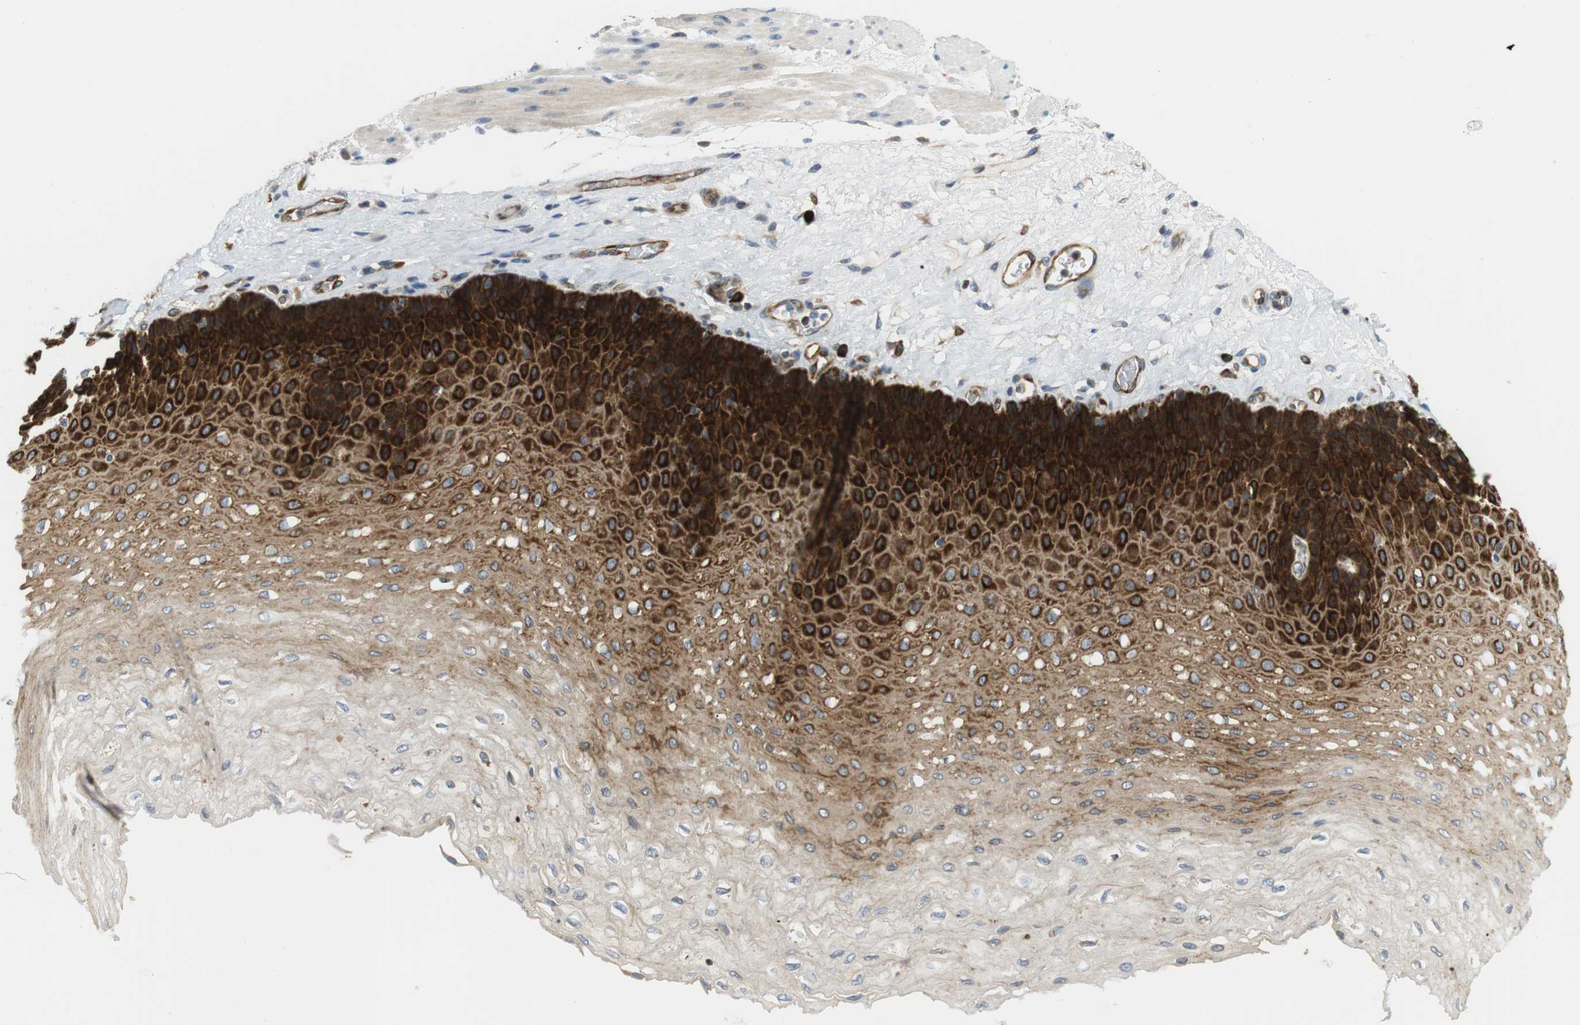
{"staining": {"intensity": "strong", "quantity": ">75%", "location": "cytoplasmic/membranous"}, "tissue": "esophagus", "cell_type": "Squamous epithelial cells", "image_type": "normal", "snomed": [{"axis": "morphology", "description": "Normal tissue, NOS"}, {"axis": "topography", "description": "Esophagus"}], "caption": "There is high levels of strong cytoplasmic/membranous expression in squamous epithelial cells of unremarkable esophagus, as demonstrated by immunohistochemical staining (brown color).", "gene": "TMEM200A", "patient": {"sex": "female", "age": 72}}